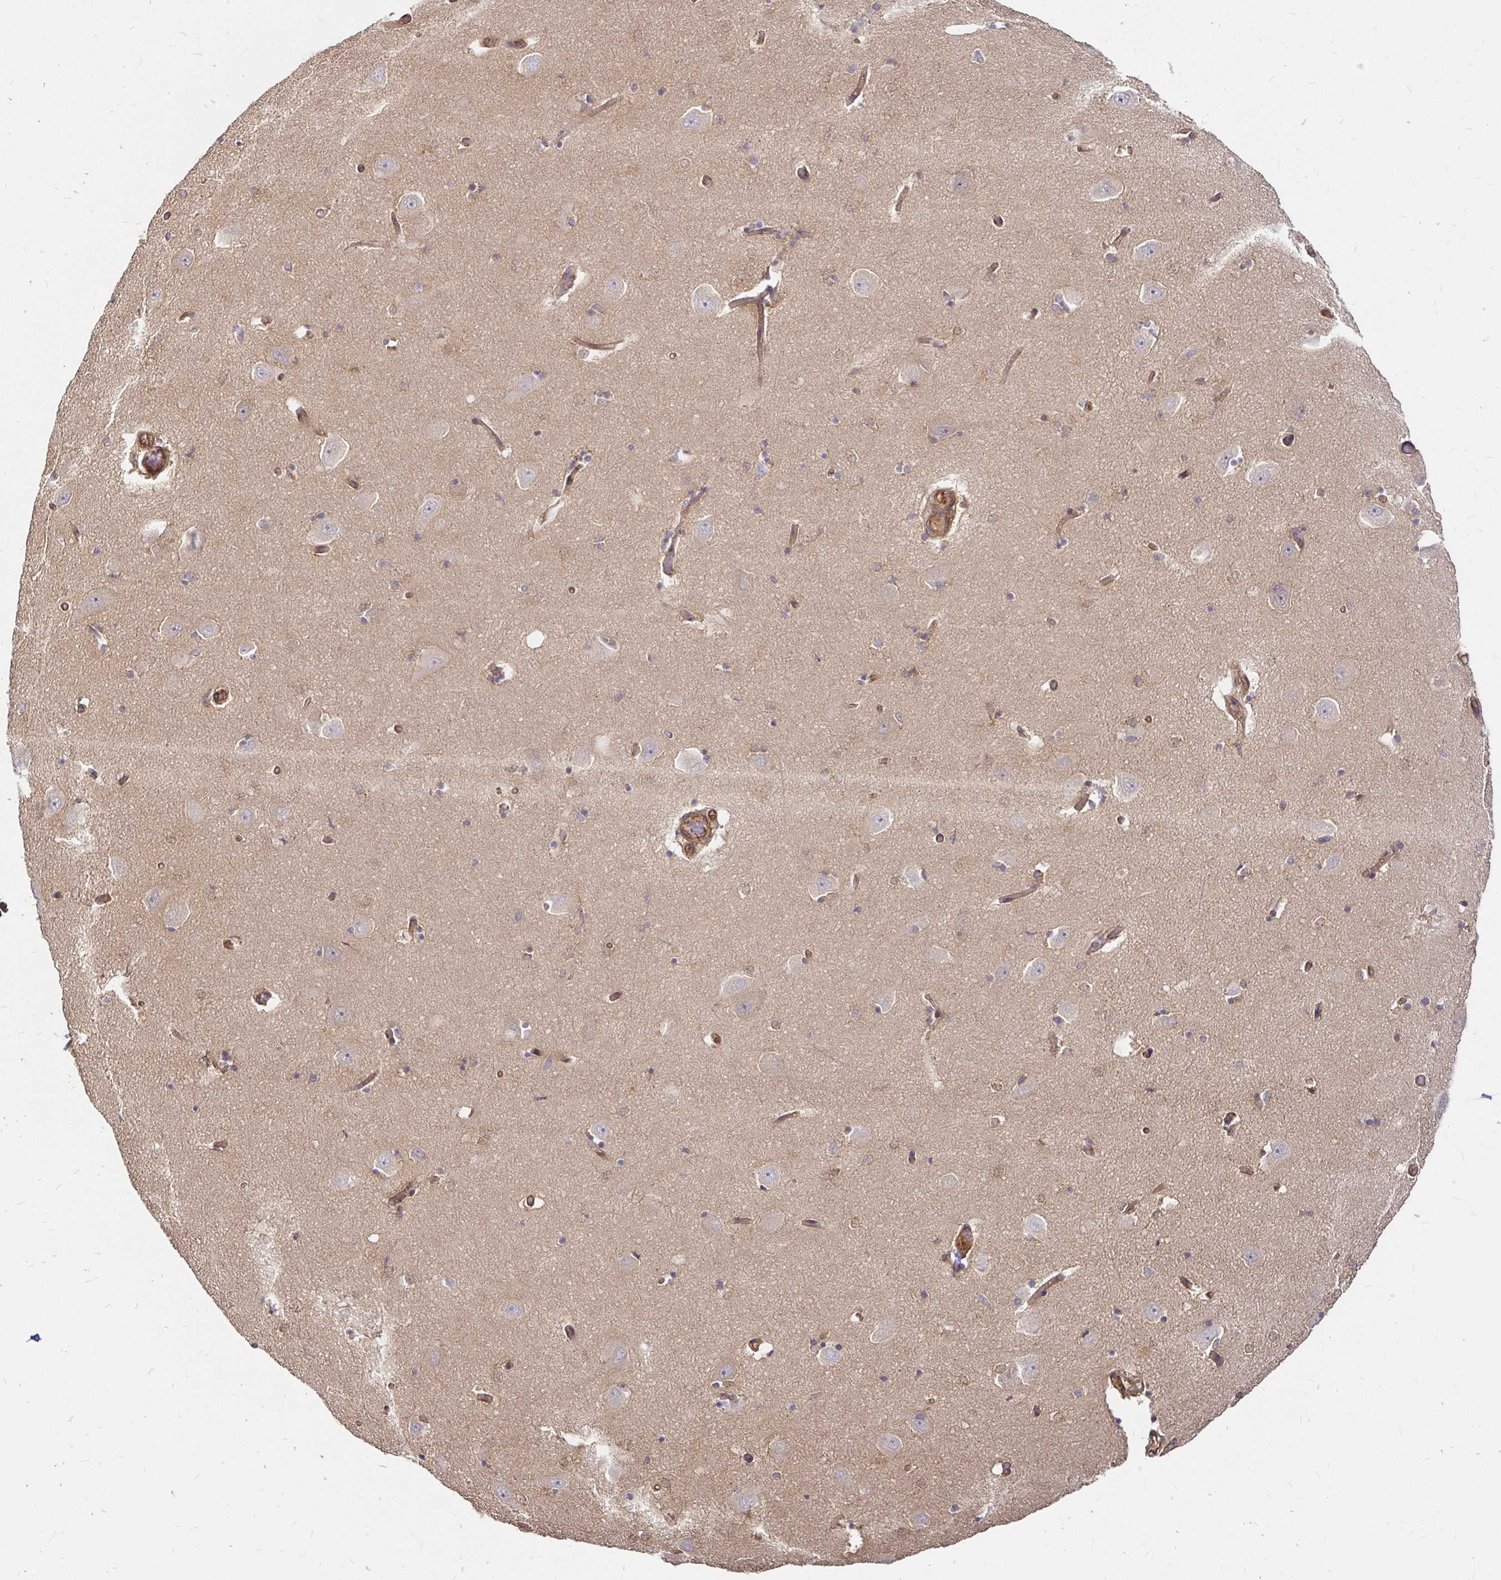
{"staining": {"intensity": "weak", "quantity": "<25%", "location": "cytoplasmic/membranous"}, "tissue": "caudate", "cell_type": "Glial cells", "image_type": "normal", "snomed": [{"axis": "morphology", "description": "Normal tissue, NOS"}, {"axis": "topography", "description": "Lateral ventricle wall"}, {"axis": "topography", "description": "Hippocampus"}], "caption": "This is an immunohistochemistry image of normal human caudate. There is no positivity in glial cells.", "gene": "KIF5B", "patient": {"sex": "female", "age": 63}}